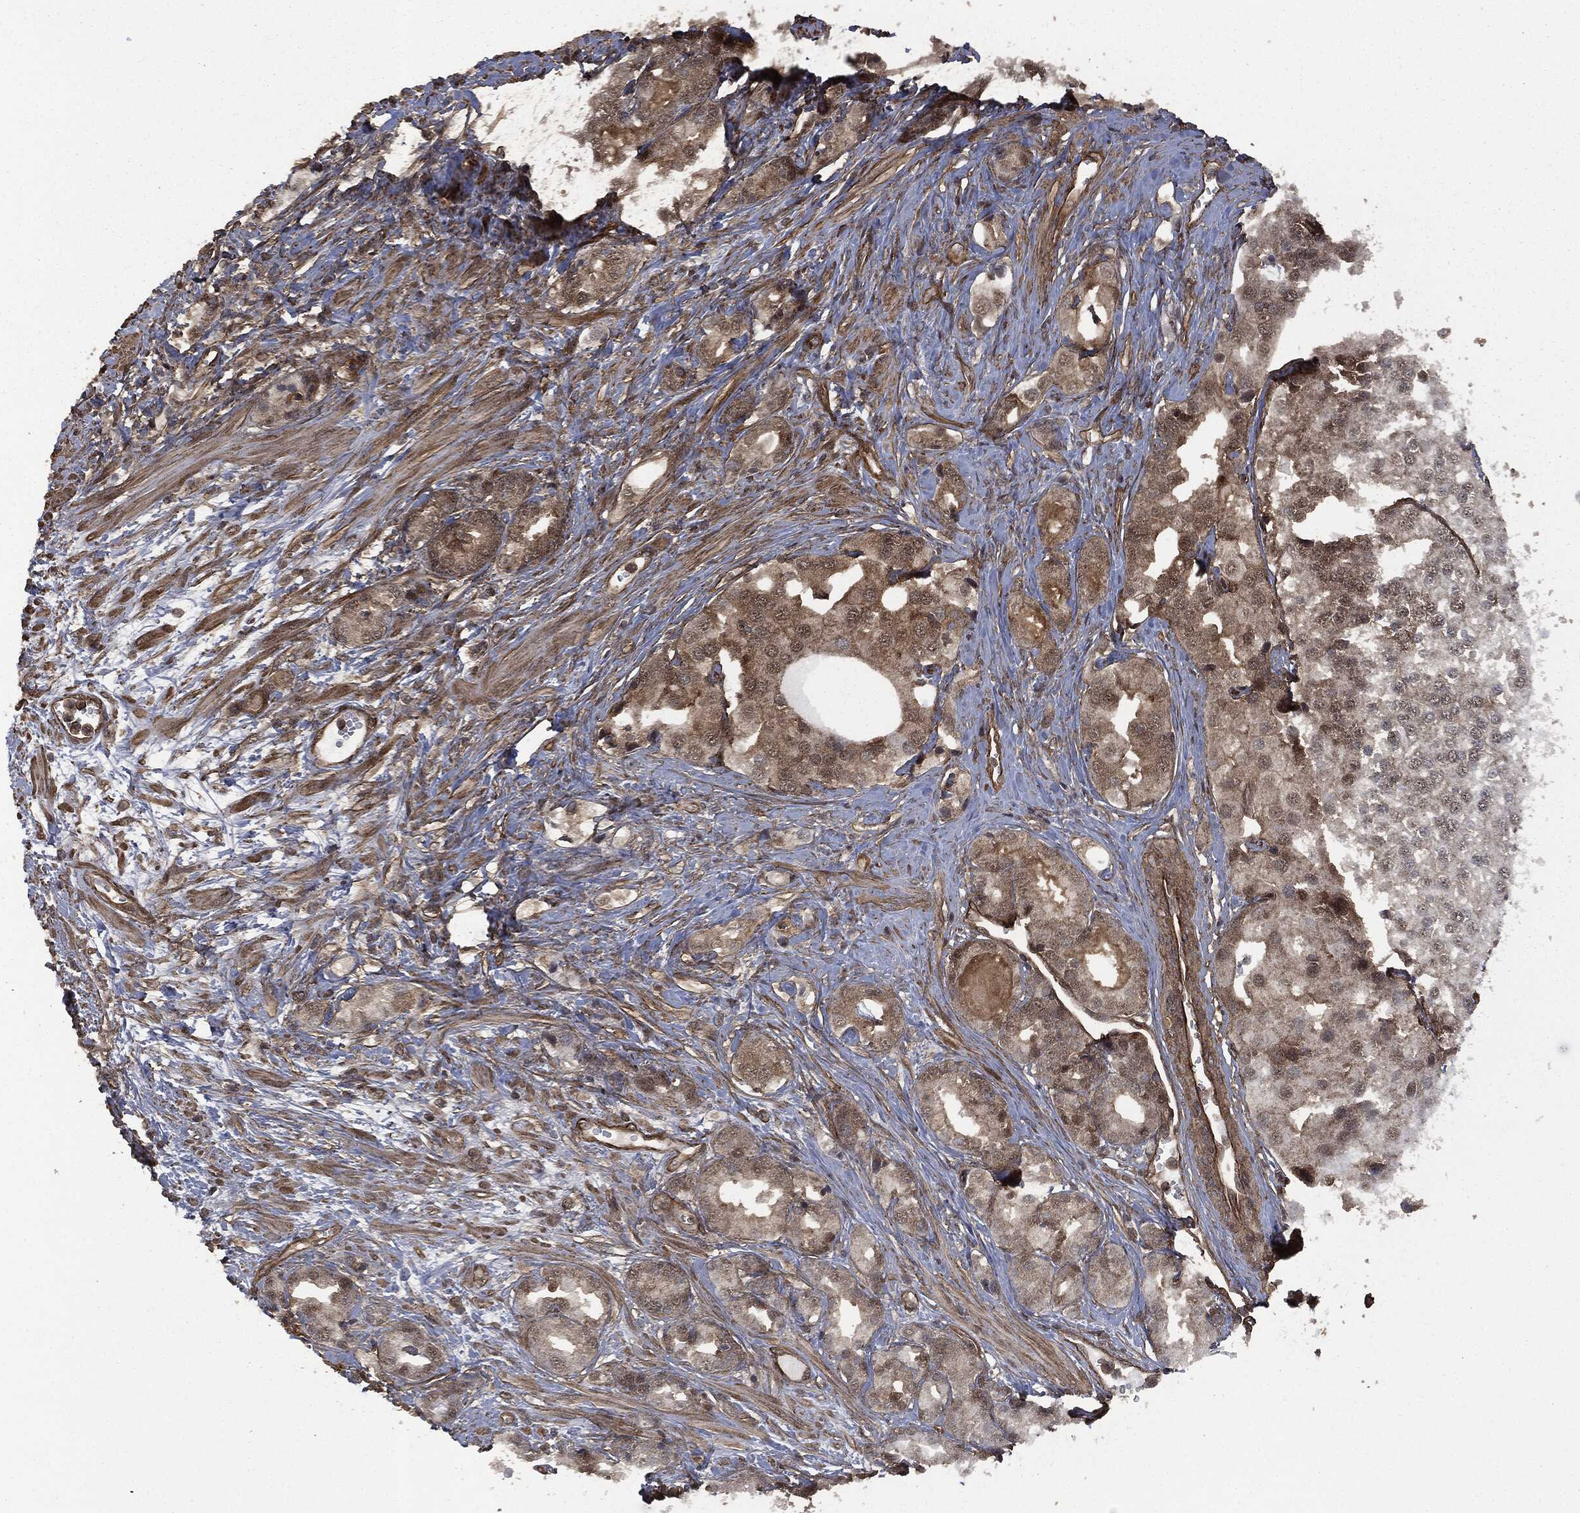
{"staining": {"intensity": "moderate", "quantity": "25%-75%", "location": "cytoplasmic/membranous"}, "tissue": "prostate cancer", "cell_type": "Tumor cells", "image_type": "cancer", "snomed": [{"axis": "morphology", "description": "Adenocarcinoma, NOS"}, {"axis": "topography", "description": "Prostate and seminal vesicle, NOS"}, {"axis": "topography", "description": "Prostate"}], "caption": "Immunohistochemical staining of human prostate adenocarcinoma reveals medium levels of moderate cytoplasmic/membranous protein staining in approximately 25%-75% of tumor cells.", "gene": "HRAS", "patient": {"sex": "male", "age": 62}}